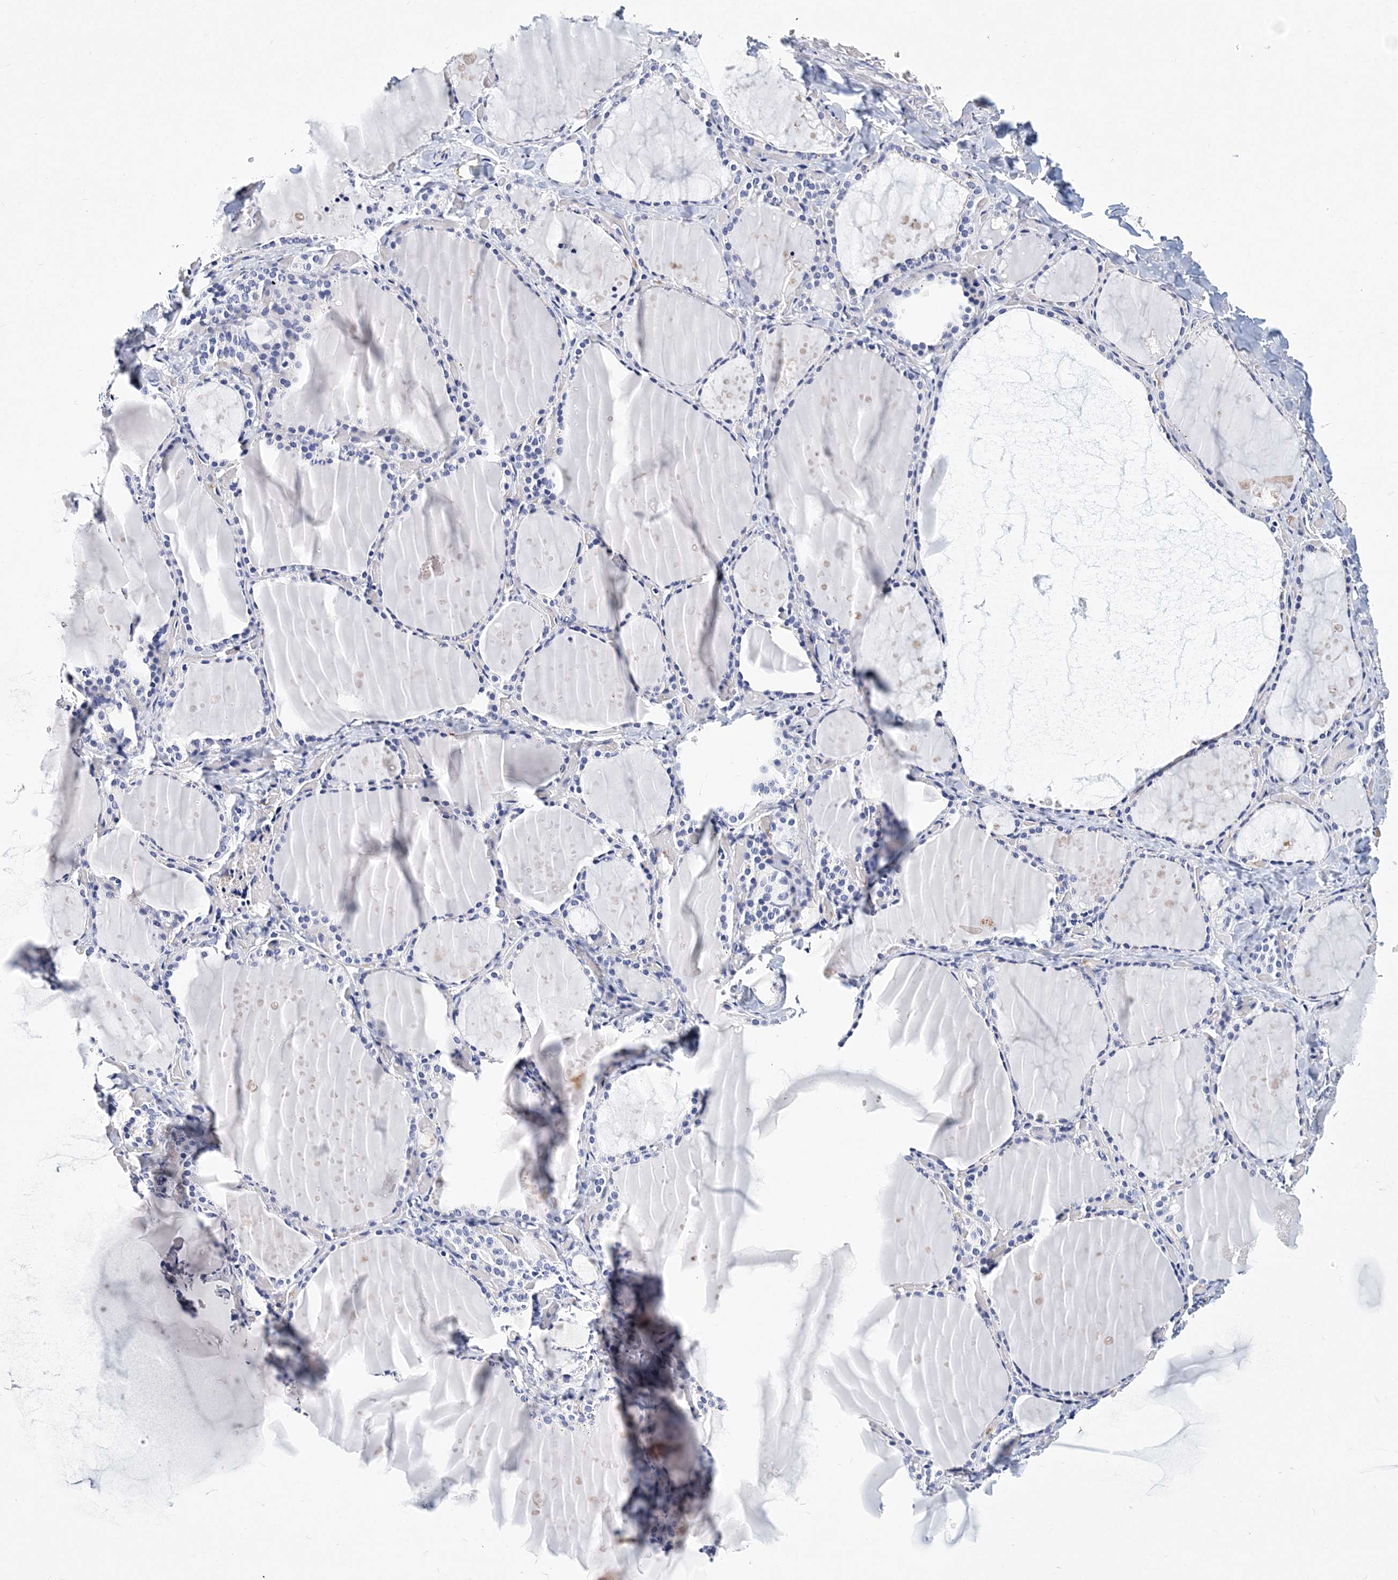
{"staining": {"intensity": "negative", "quantity": "none", "location": "none"}, "tissue": "thyroid gland", "cell_type": "Glandular cells", "image_type": "normal", "snomed": [{"axis": "morphology", "description": "Normal tissue, NOS"}, {"axis": "topography", "description": "Thyroid gland"}], "caption": "This photomicrograph is of benign thyroid gland stained with immunohistochemistry (IHC) to label a protein in brown with the nuclei are counter-stained blue. There is no positivity in glandular cells.", "gene": "ITGA2B", "patient": {"sex": "female", "age": 44}}